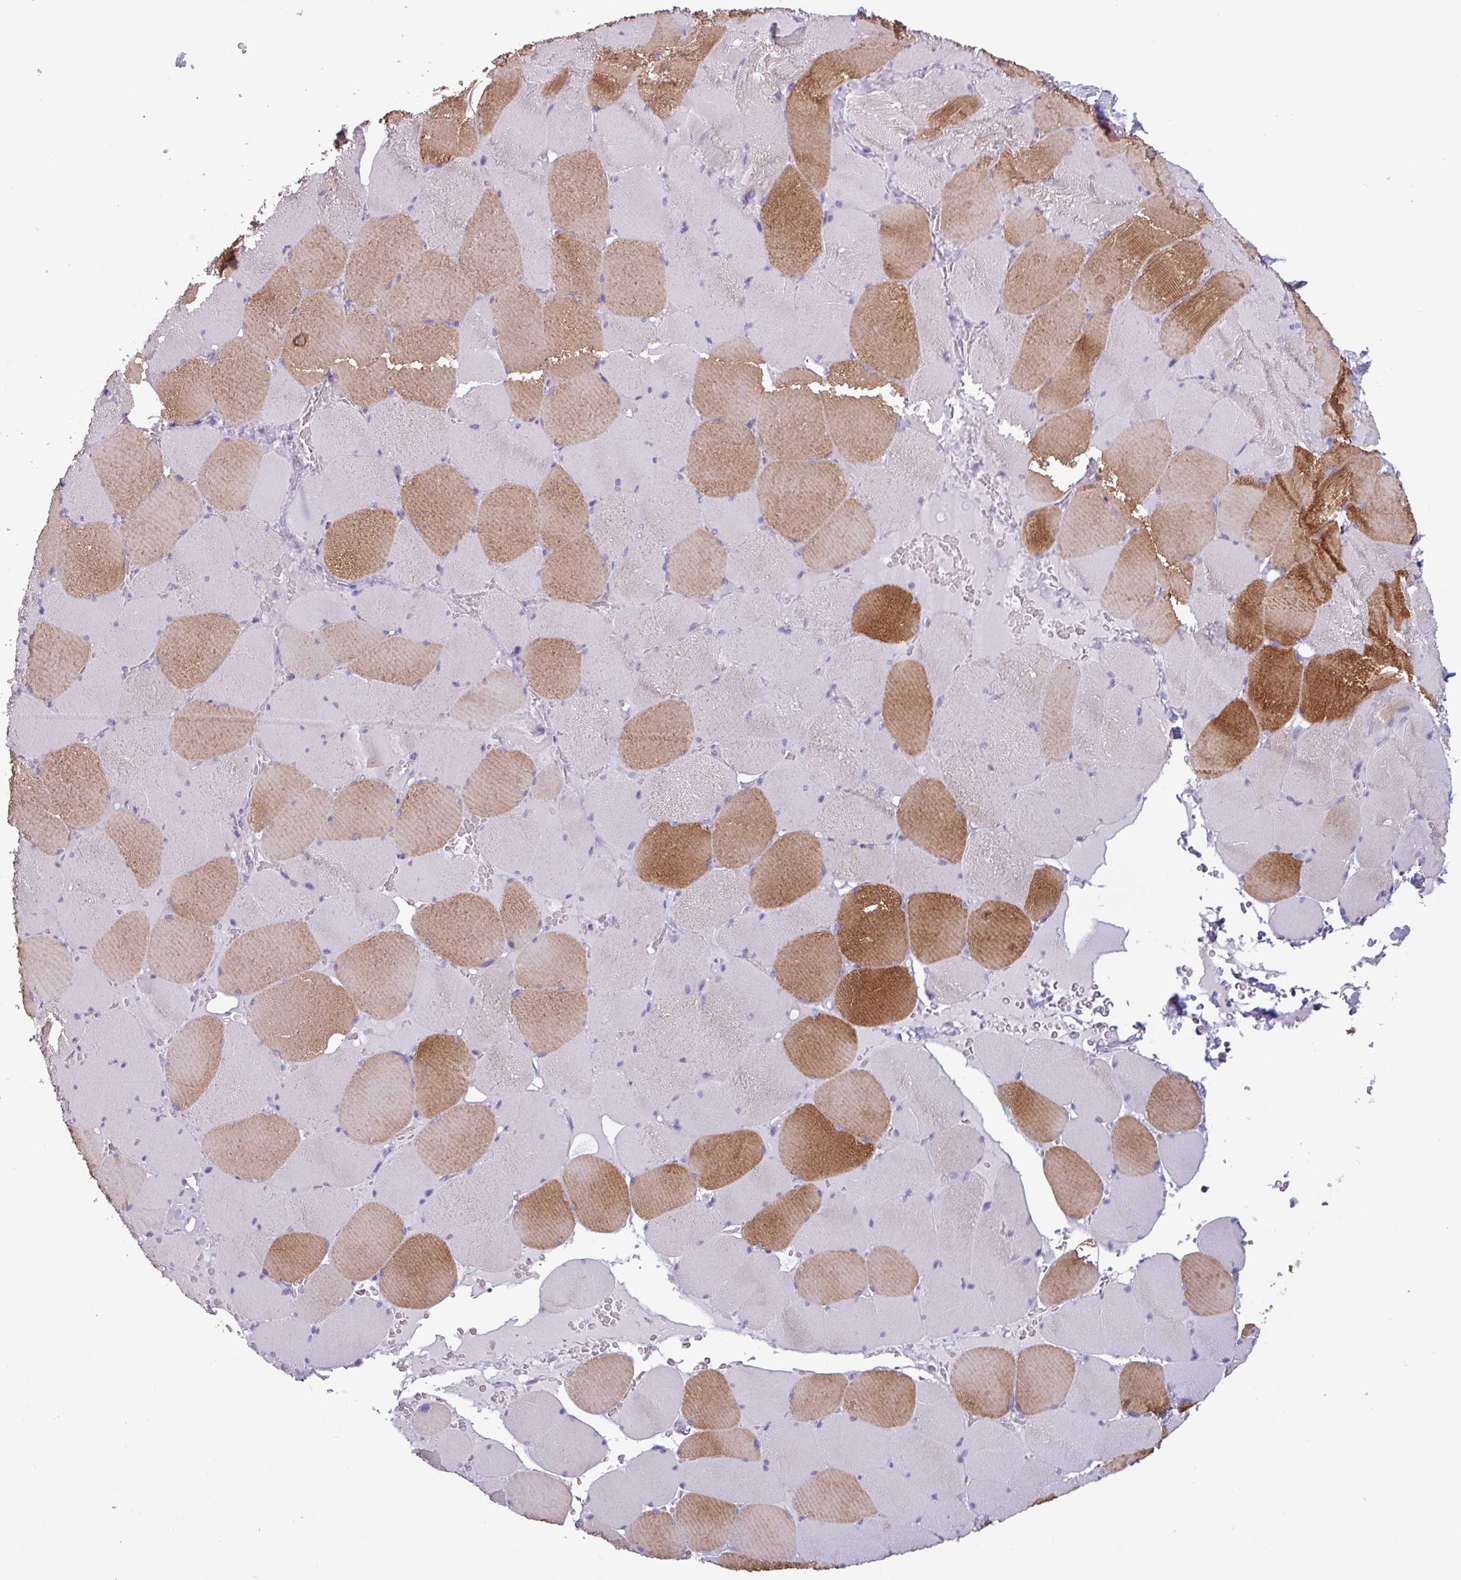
{"staining": {"intensity": "moderate", "quantity": "25%-75%", "location": "cytoplasmic/membranous"}, "tissue": "skeletal muscle", "cell_type": "Myocytes", "image_type": "normal", "snomed": [{"axis": "morphology", "description": "Normal tissue, NOS"}, {"axis": "topography", "description": "Skeletal muscle"}, {"axis": "topography", "description": "Head-Neck"}], "caption": "Skeletal muscle stained with DAB (3,3'-diaminobenzidine) immunohistochemistry exhibits medium levels of moderate cytoplasmic/membranous staining in approximately 25%-75% of myocytes. (DAB (3,3'-diaminobenzidine) IHC with brightfield microscopy, high magnification).", "gene": "CAMK1", "patient": {"sex": "male", "age": 66}}